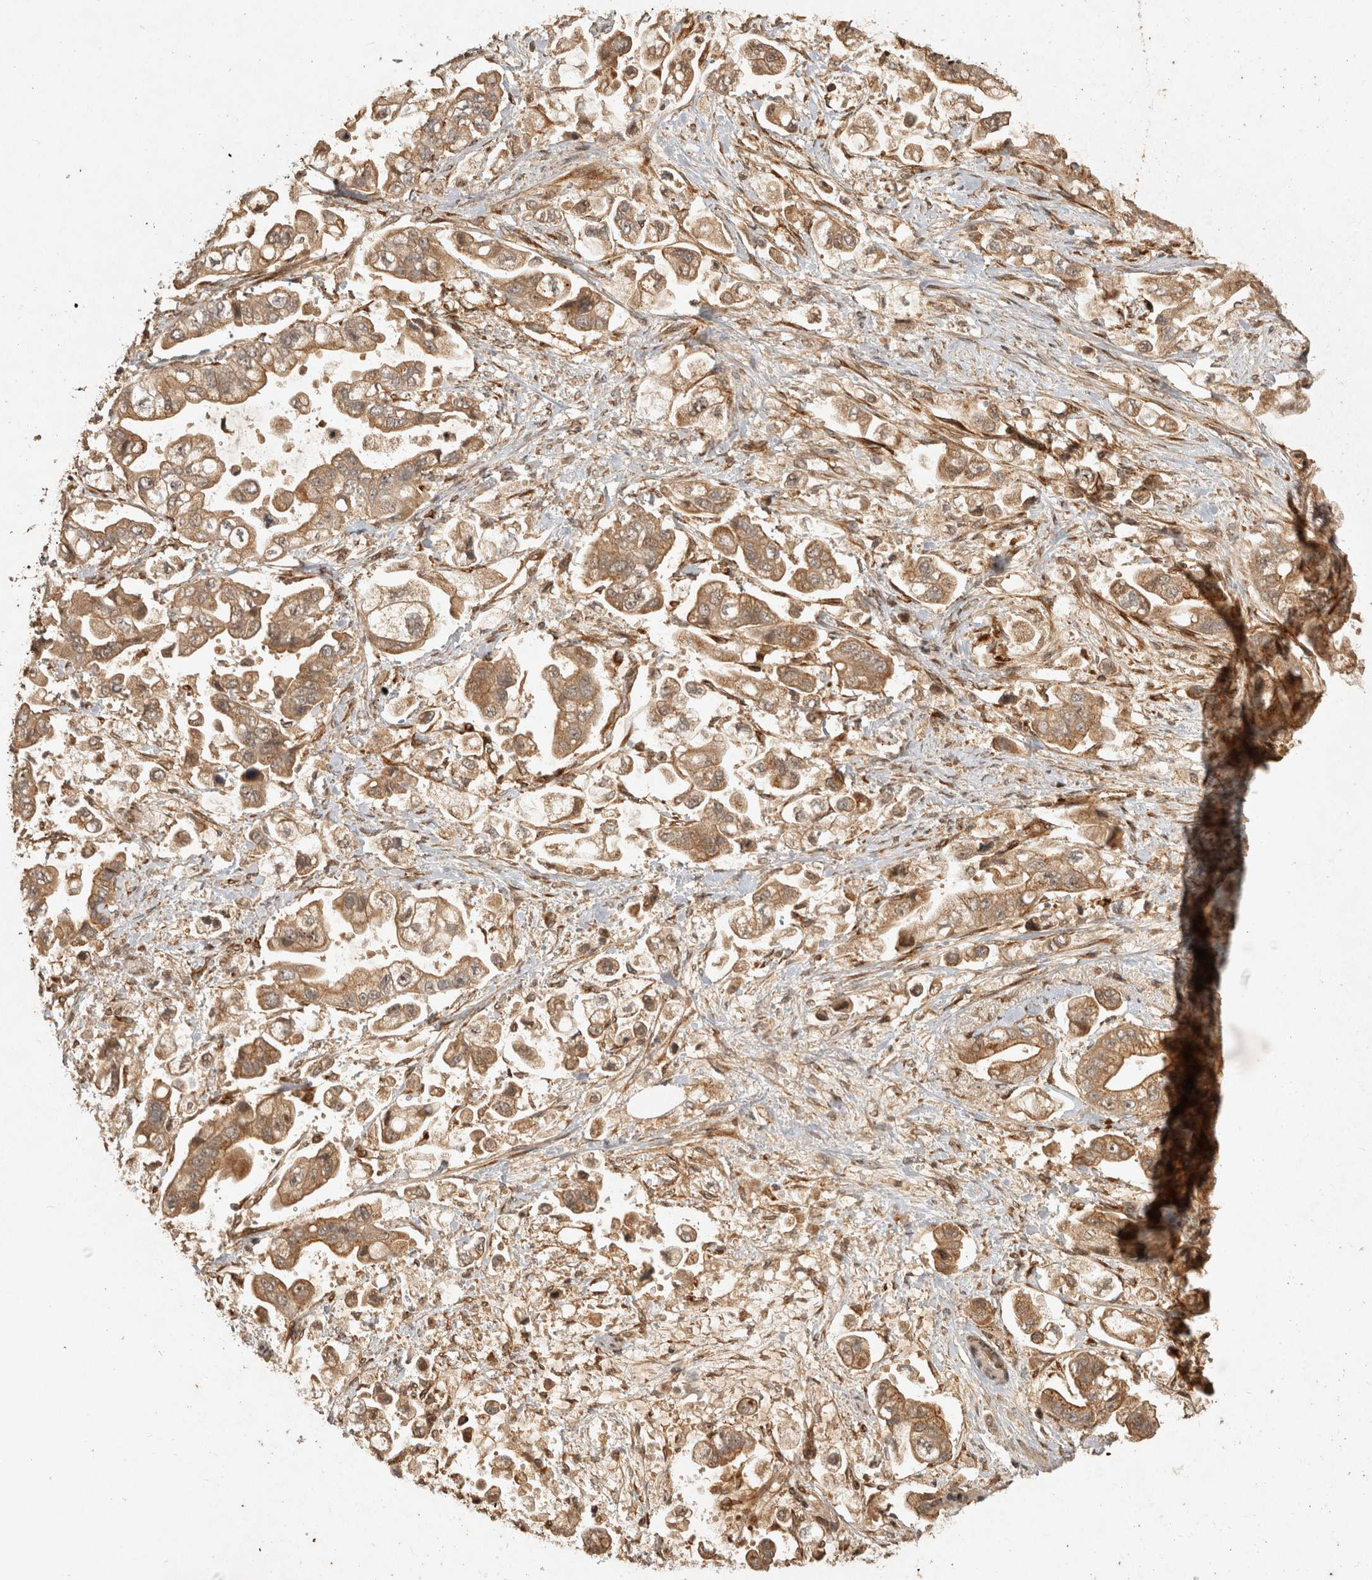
{"staining": {"intensity": "moderate", "quantity": ">75%", "location": "cytoplasmic/membranous"}, "tissue": "stomach cancer", "cell_type": "Tumor cells", "image_type": "cancer", "snomed": [{"axis": "morphology", "description": "Adenocarcinoma, NOS"}, {"axis": "topography", "description": "Stomach"}], "caption": "This is an image of immunohistochemistry staining of stomach cancer, which shows moderate positivity in the cytoplasmic/membranous of tumor cells.", "gene": "CAMSAP2", "patient": {"sex": "male", "age": 62}}